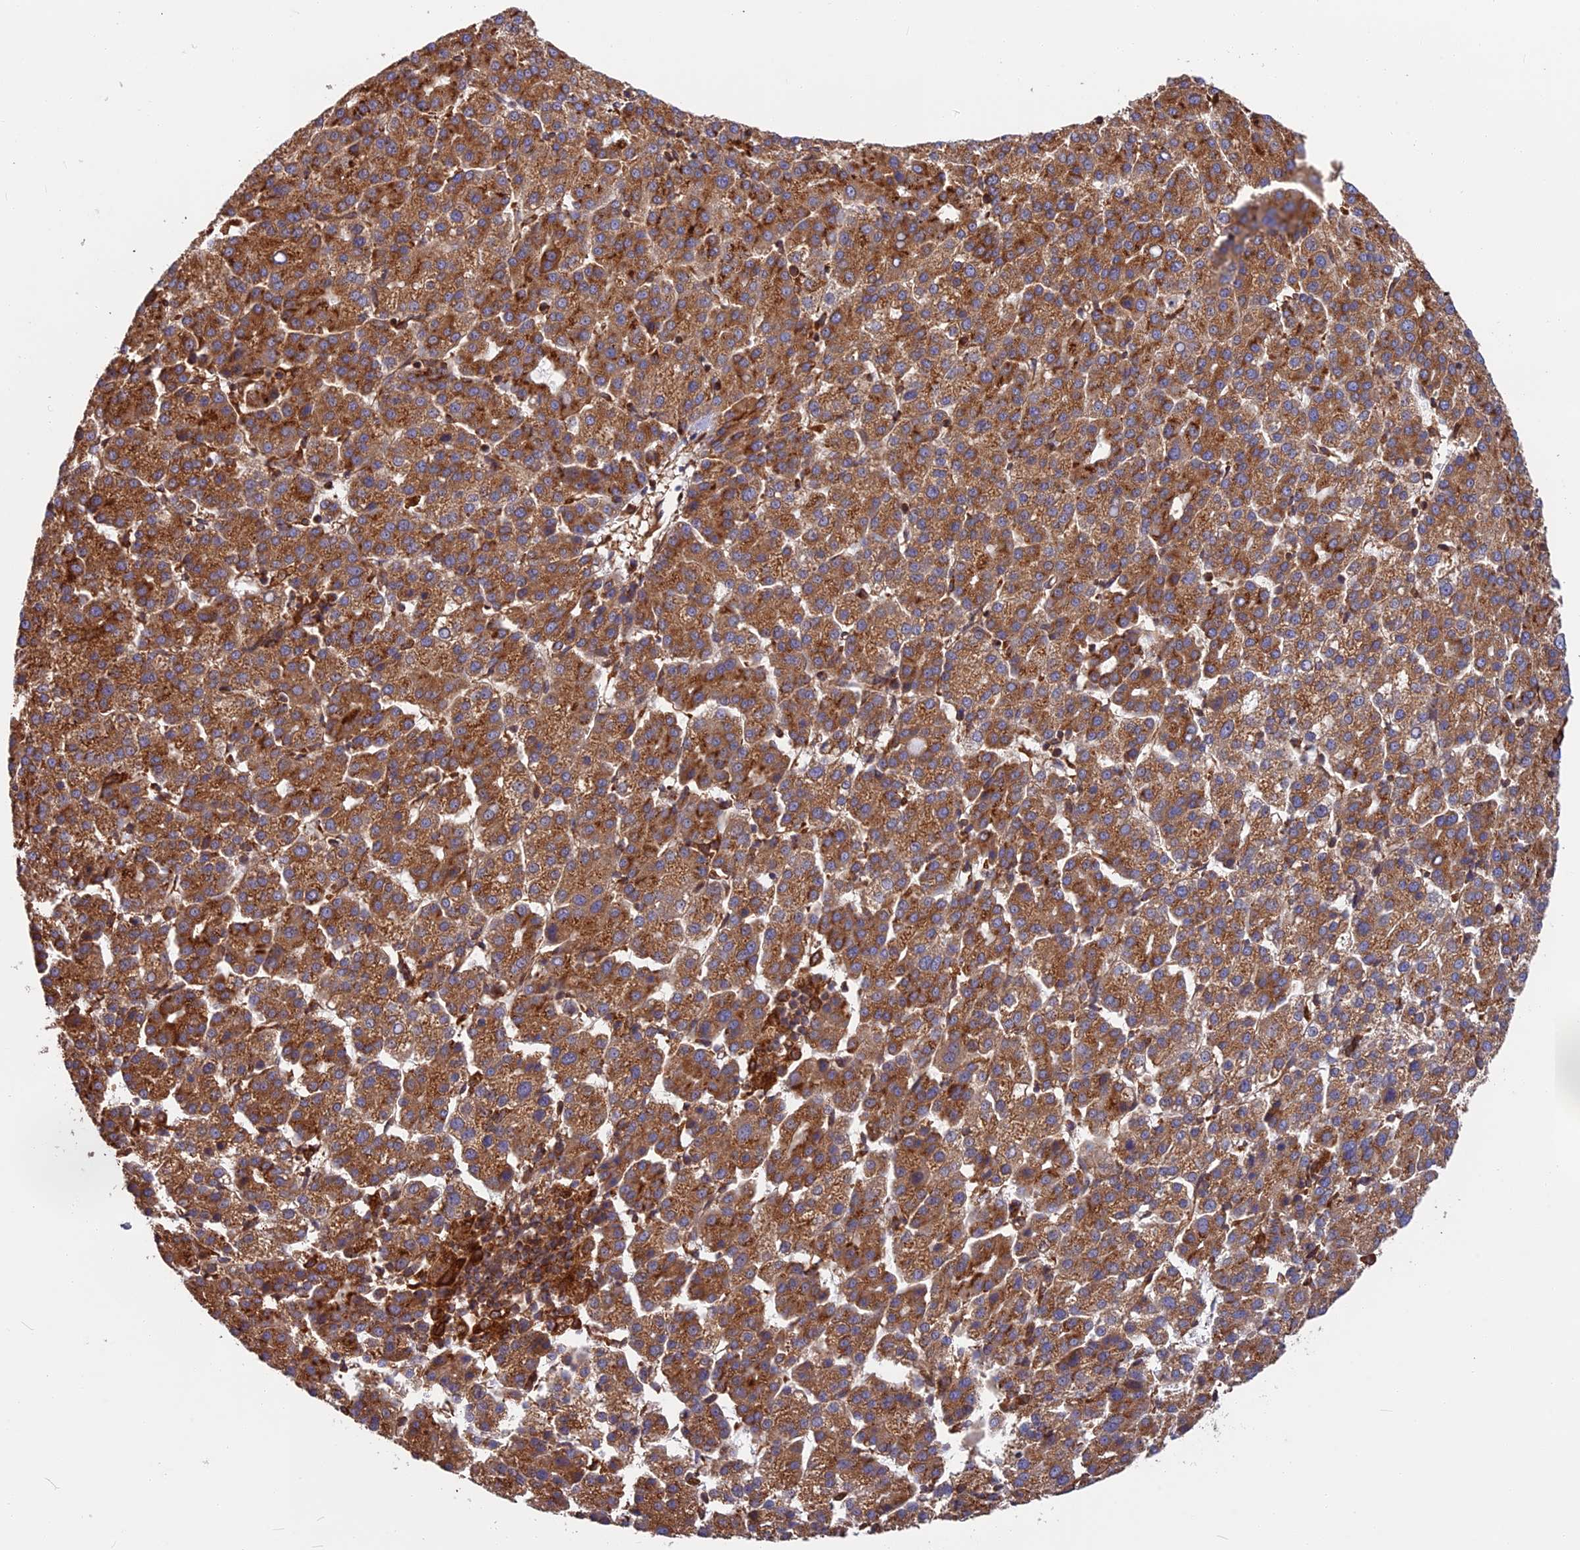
{"staining": {"intensity": "moderate", "quantity": ">75%", "location": "cytoplasmic/membranous"}, "tissue": "liver cancer", "cell_type": "Tumor cells", "image_type": "cancer", "snomed": [{"axis": "morphology", "description": "Carcinoma, Hepatocellular, NOS"}, {"axis": "topography", "description": "Liver"}], "caption": "High-power microscopy captured an immunohistochemistry micrograph of hepatocellular carcinoma (liver), revealing moderate cytoplasmic/membranous positivity in about >75% of tumor cells. The protein is shown in brown color, while the nuclei are stained blue.", "gene": "WDR1", "patient": {"sex": "female", "age": 58}}